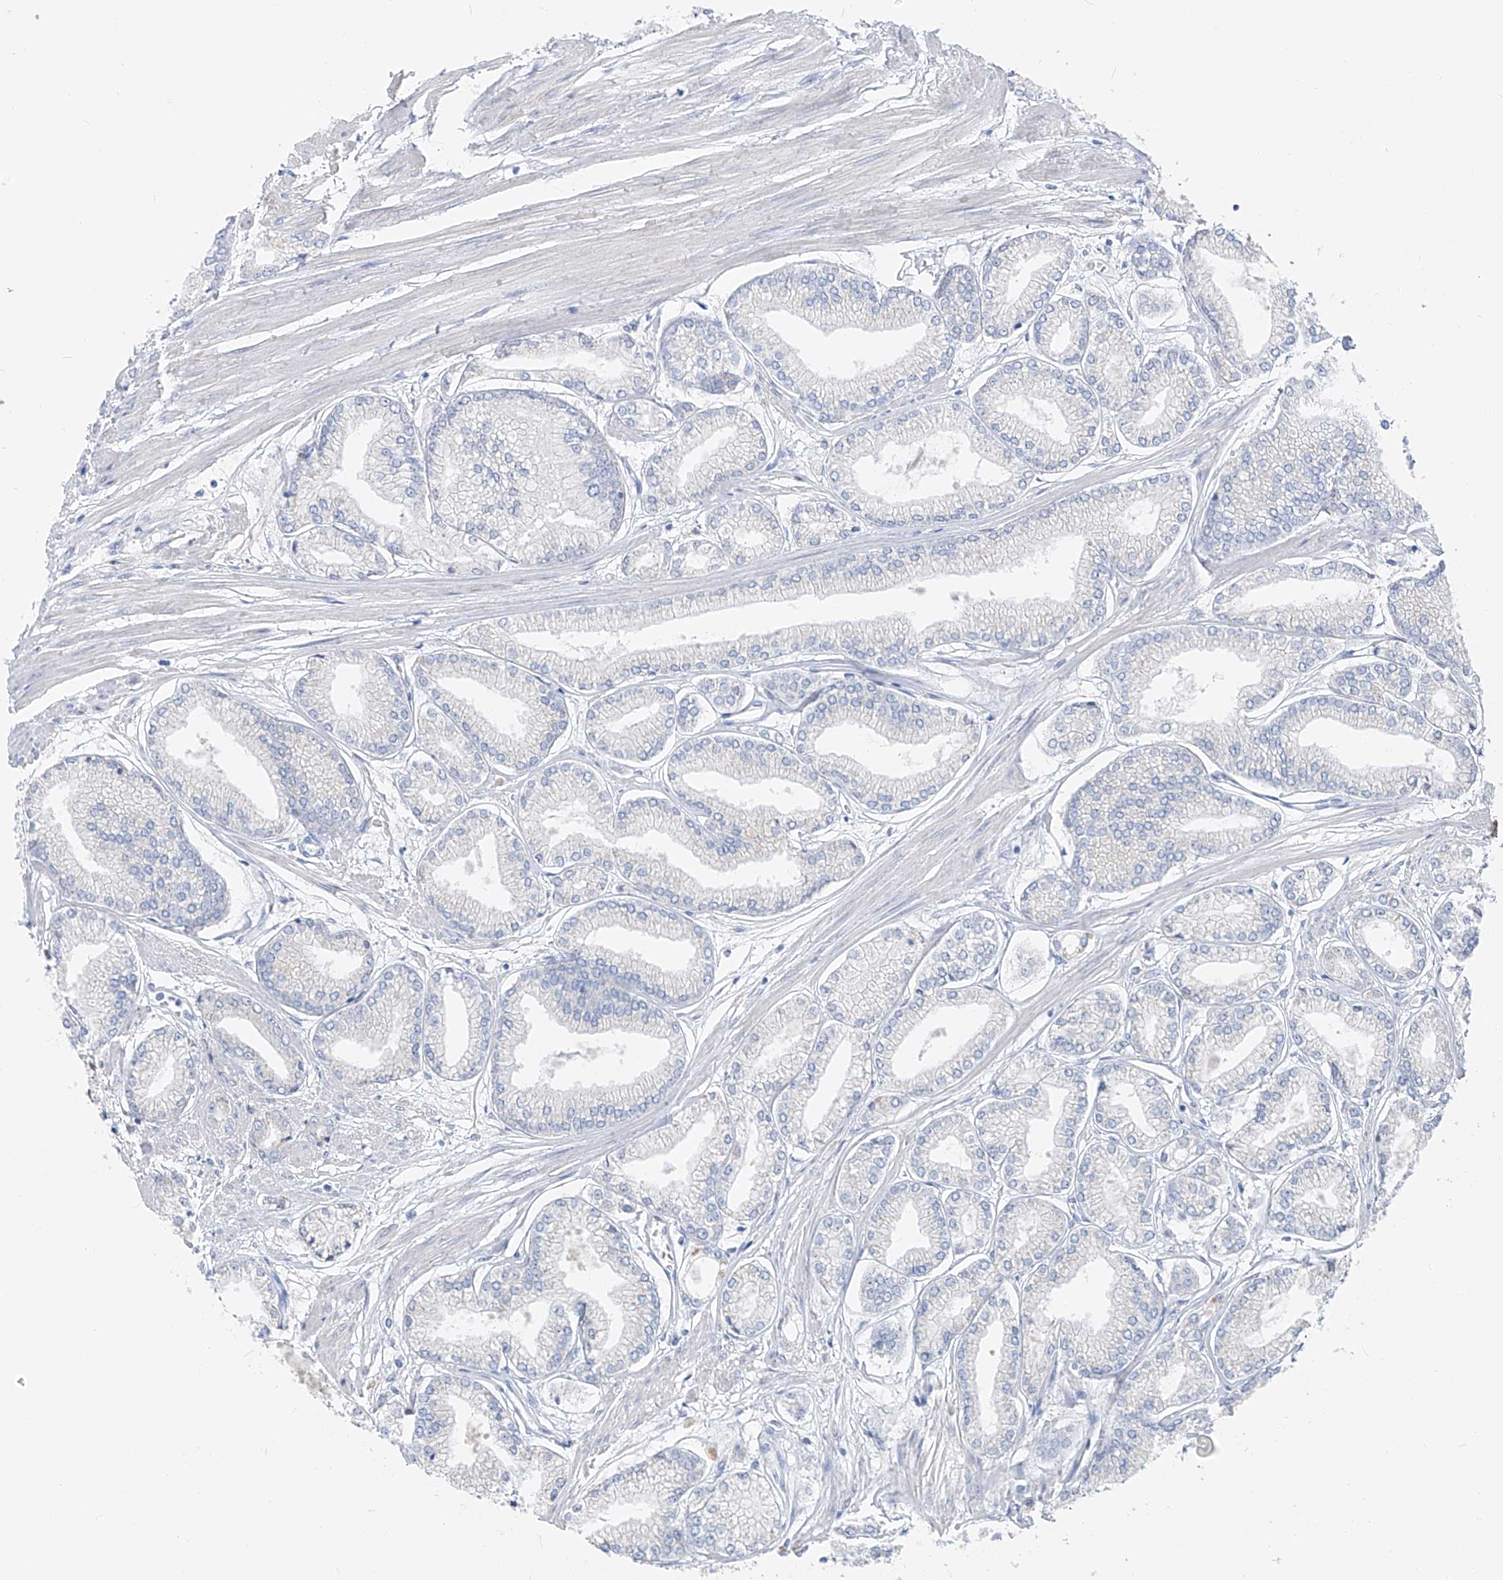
{"staining": {"intensity": "negative", "quantity": "none", "location": "none"}, "tissue": "prostate cancer", "cell_type": "Tumor cells", "image_type": "cancer", "snomed": [{"axis": "morphology", "description": "Adenocarcinoma, Low grade"}, {"axis": "topography", "description": "Prostate"}], "caption": "Immunohistochemical staining of low-grade adenocarcinoma (prostate) exhibits no significant expression in tumor cells.", "gene": "UFL1", "patient": {"sex": "male", "age": 52}}